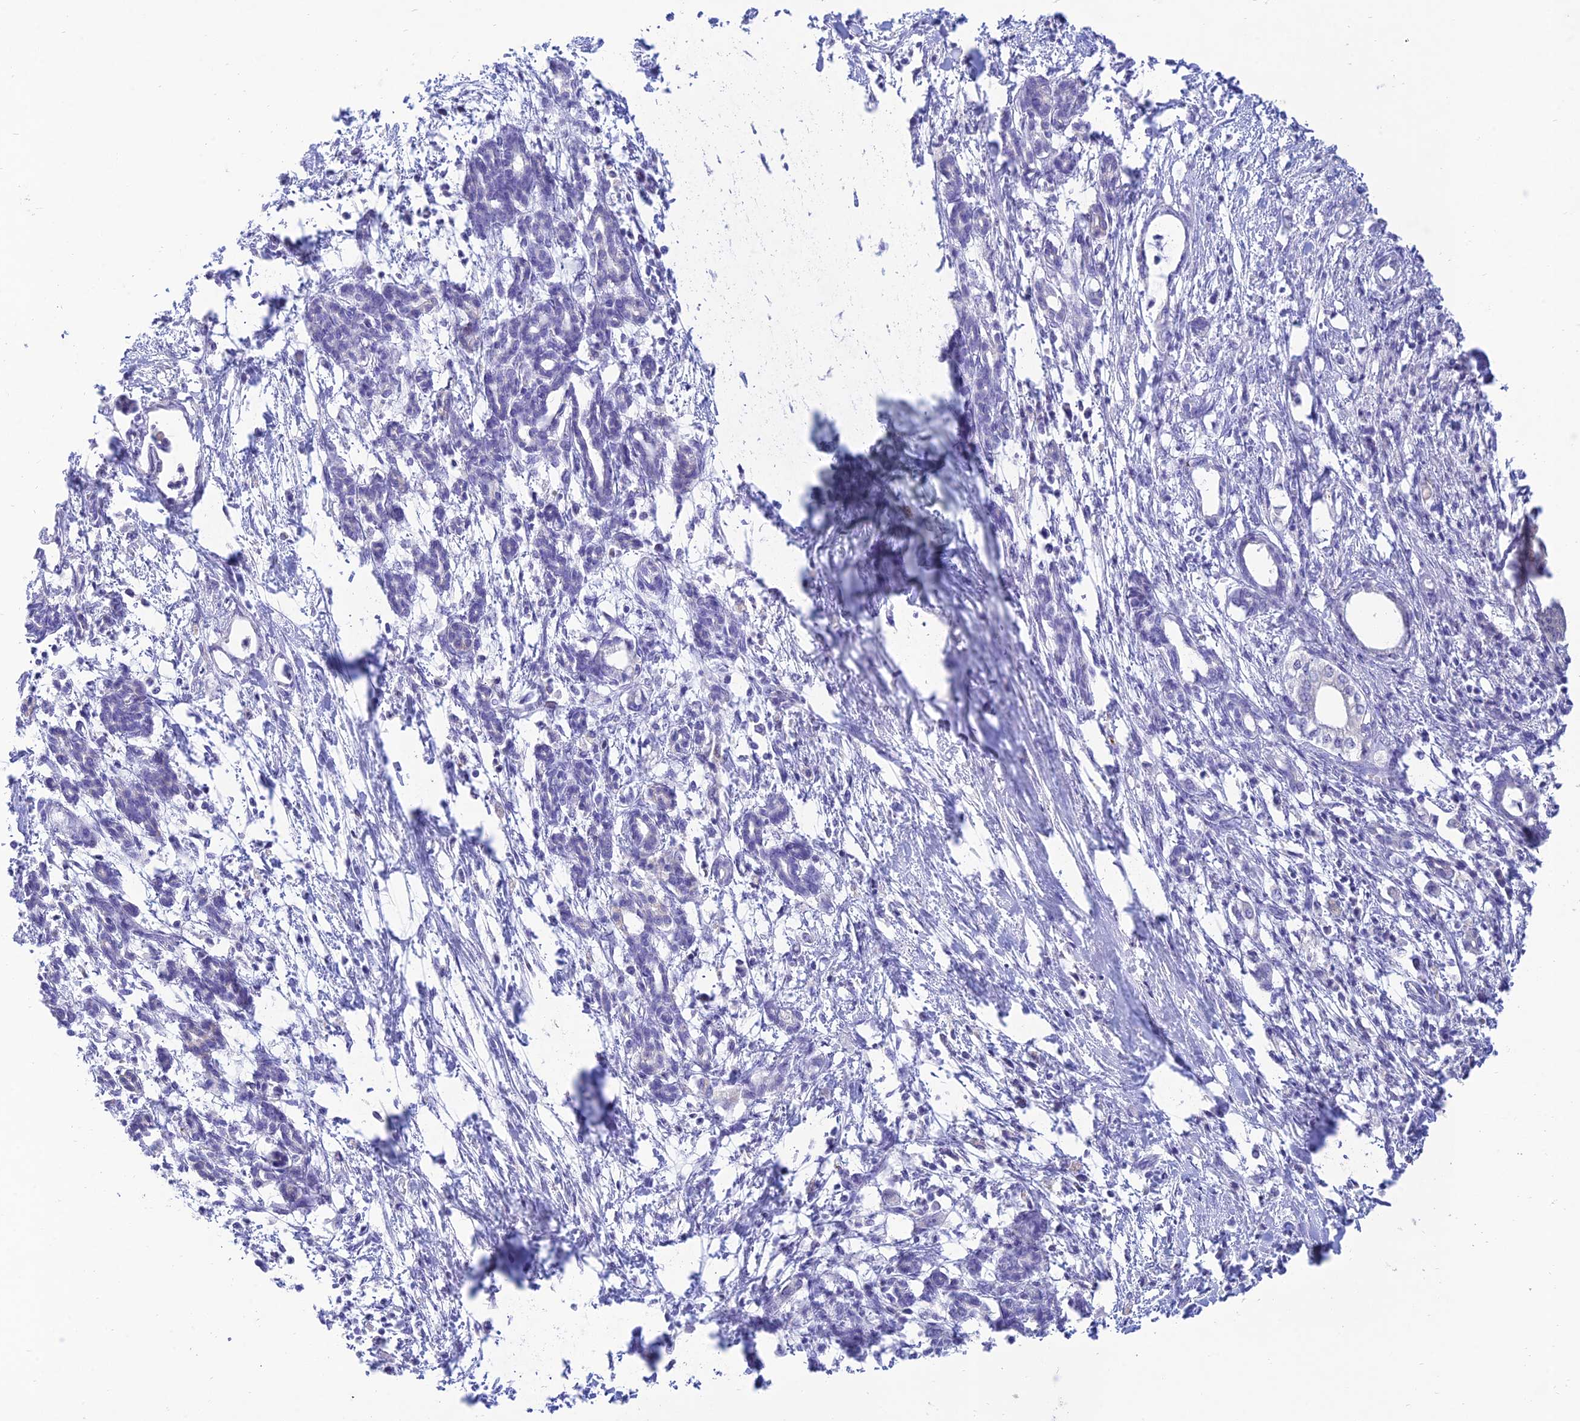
{"staining": {"intensity": "negative", "quantity": "none", "location": "none"}, "tissue": "pancreatic cancer", "cell_type": "Tumor cells", "image_type": "cancer", "snomed": [{"axis": "morphology", "description": "Adenocarcinoma, NOS"}, {"axis": "topography", "description": "Pancreas"}], "caption": "Immunohistochemical staining of pancreatic adenocarcinoma reveals no significant expression in tumor cells.", "gene": "MAL2", "patient": {"sex": "female", "age": 55}}